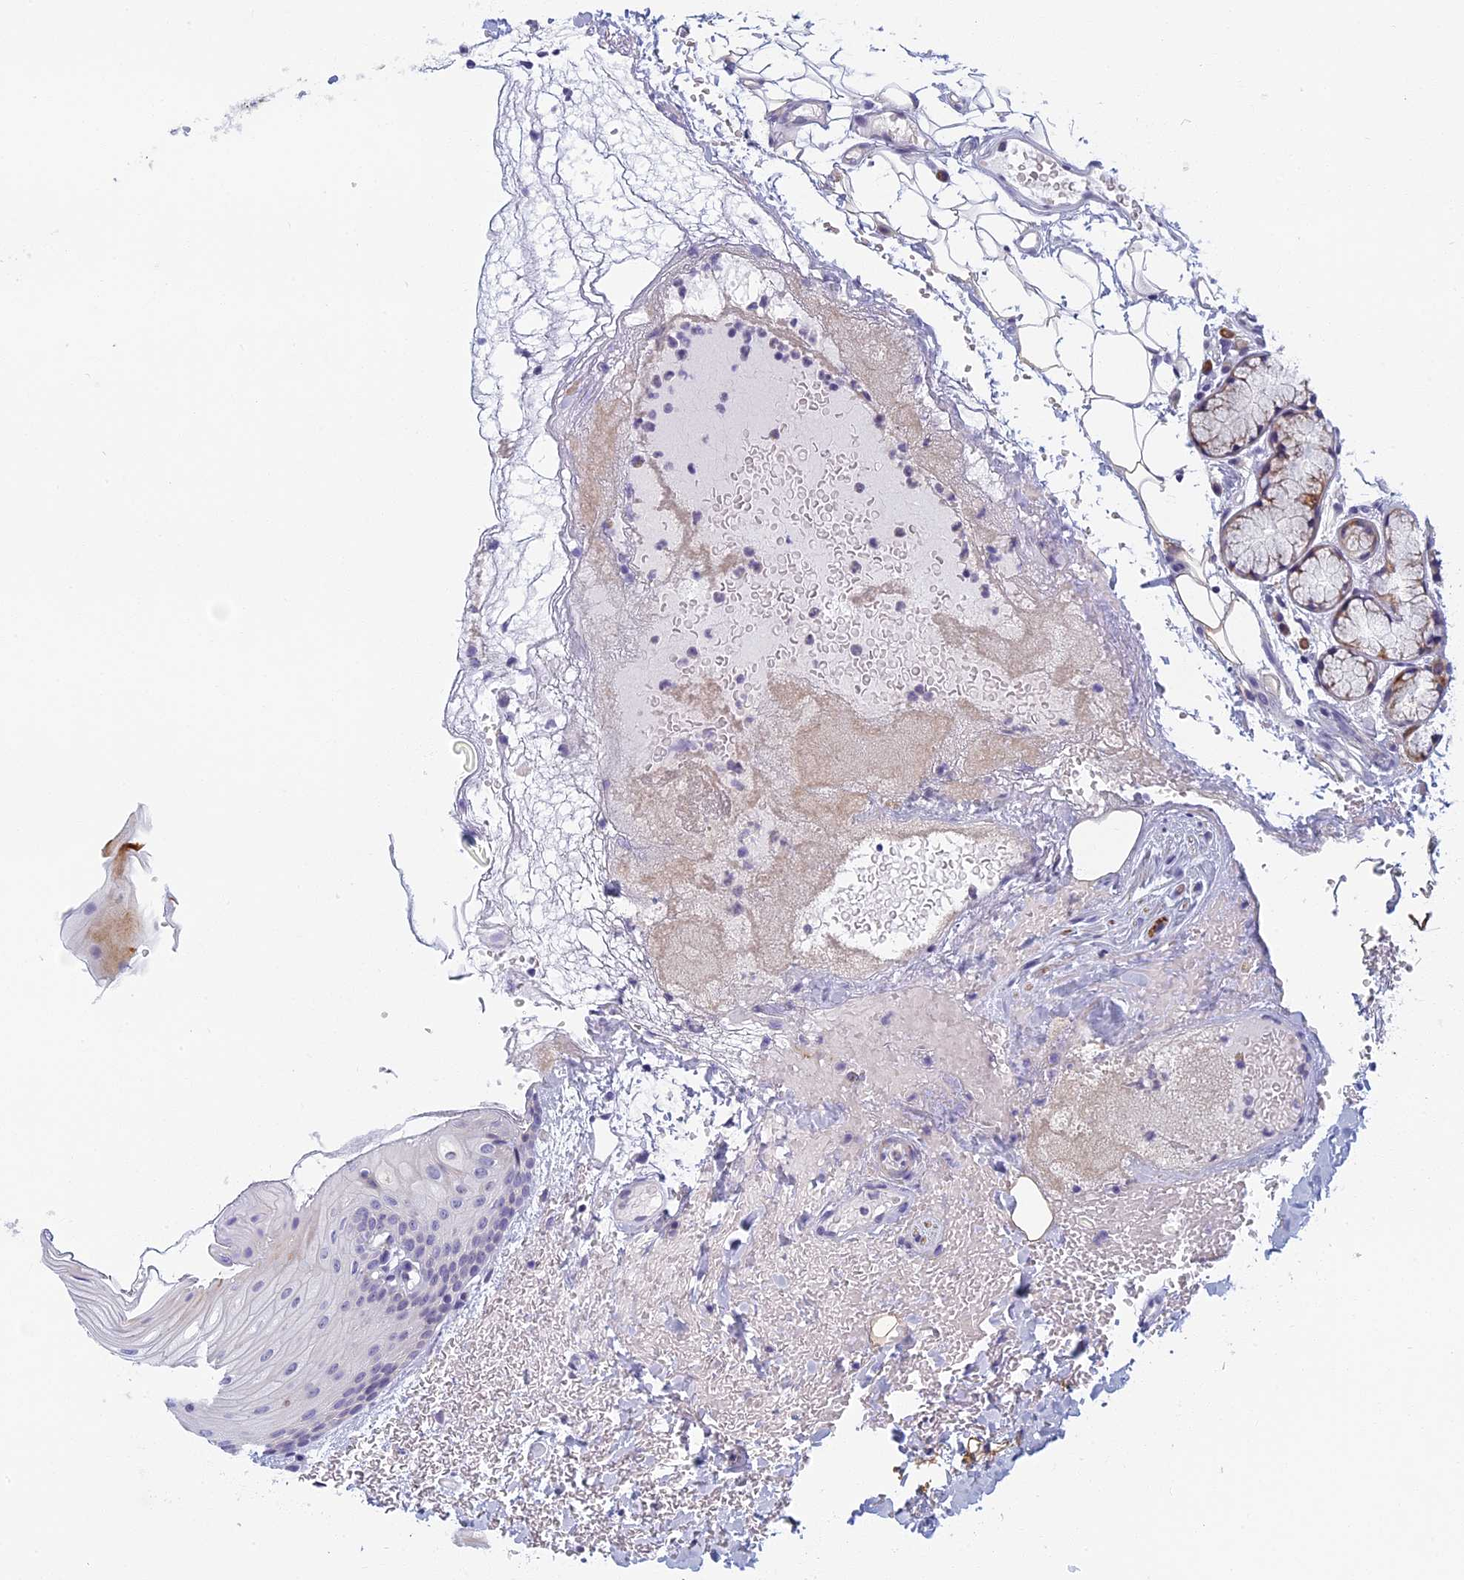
{"staining": {"intensity": "negative", "quantity": "none", "location": "none"}, "tissue": "oral mucosa", "cell_type": "Squamous epithelial cells", "image_type": "normal", "snomed": [{"axis": "morphology", "description": "Normal tissue, NOS"}, {"axis": "topography", "description": "Oral tissue"}], "caption": "An immunohistochemistry image of benign oral mucosa is shown. There is no staining in squamous epithelial cells of oral mucosa. (DAB IHC, high magnification).", "gene": "DDX51", "patient": {"sex": "female", "age": 70}}